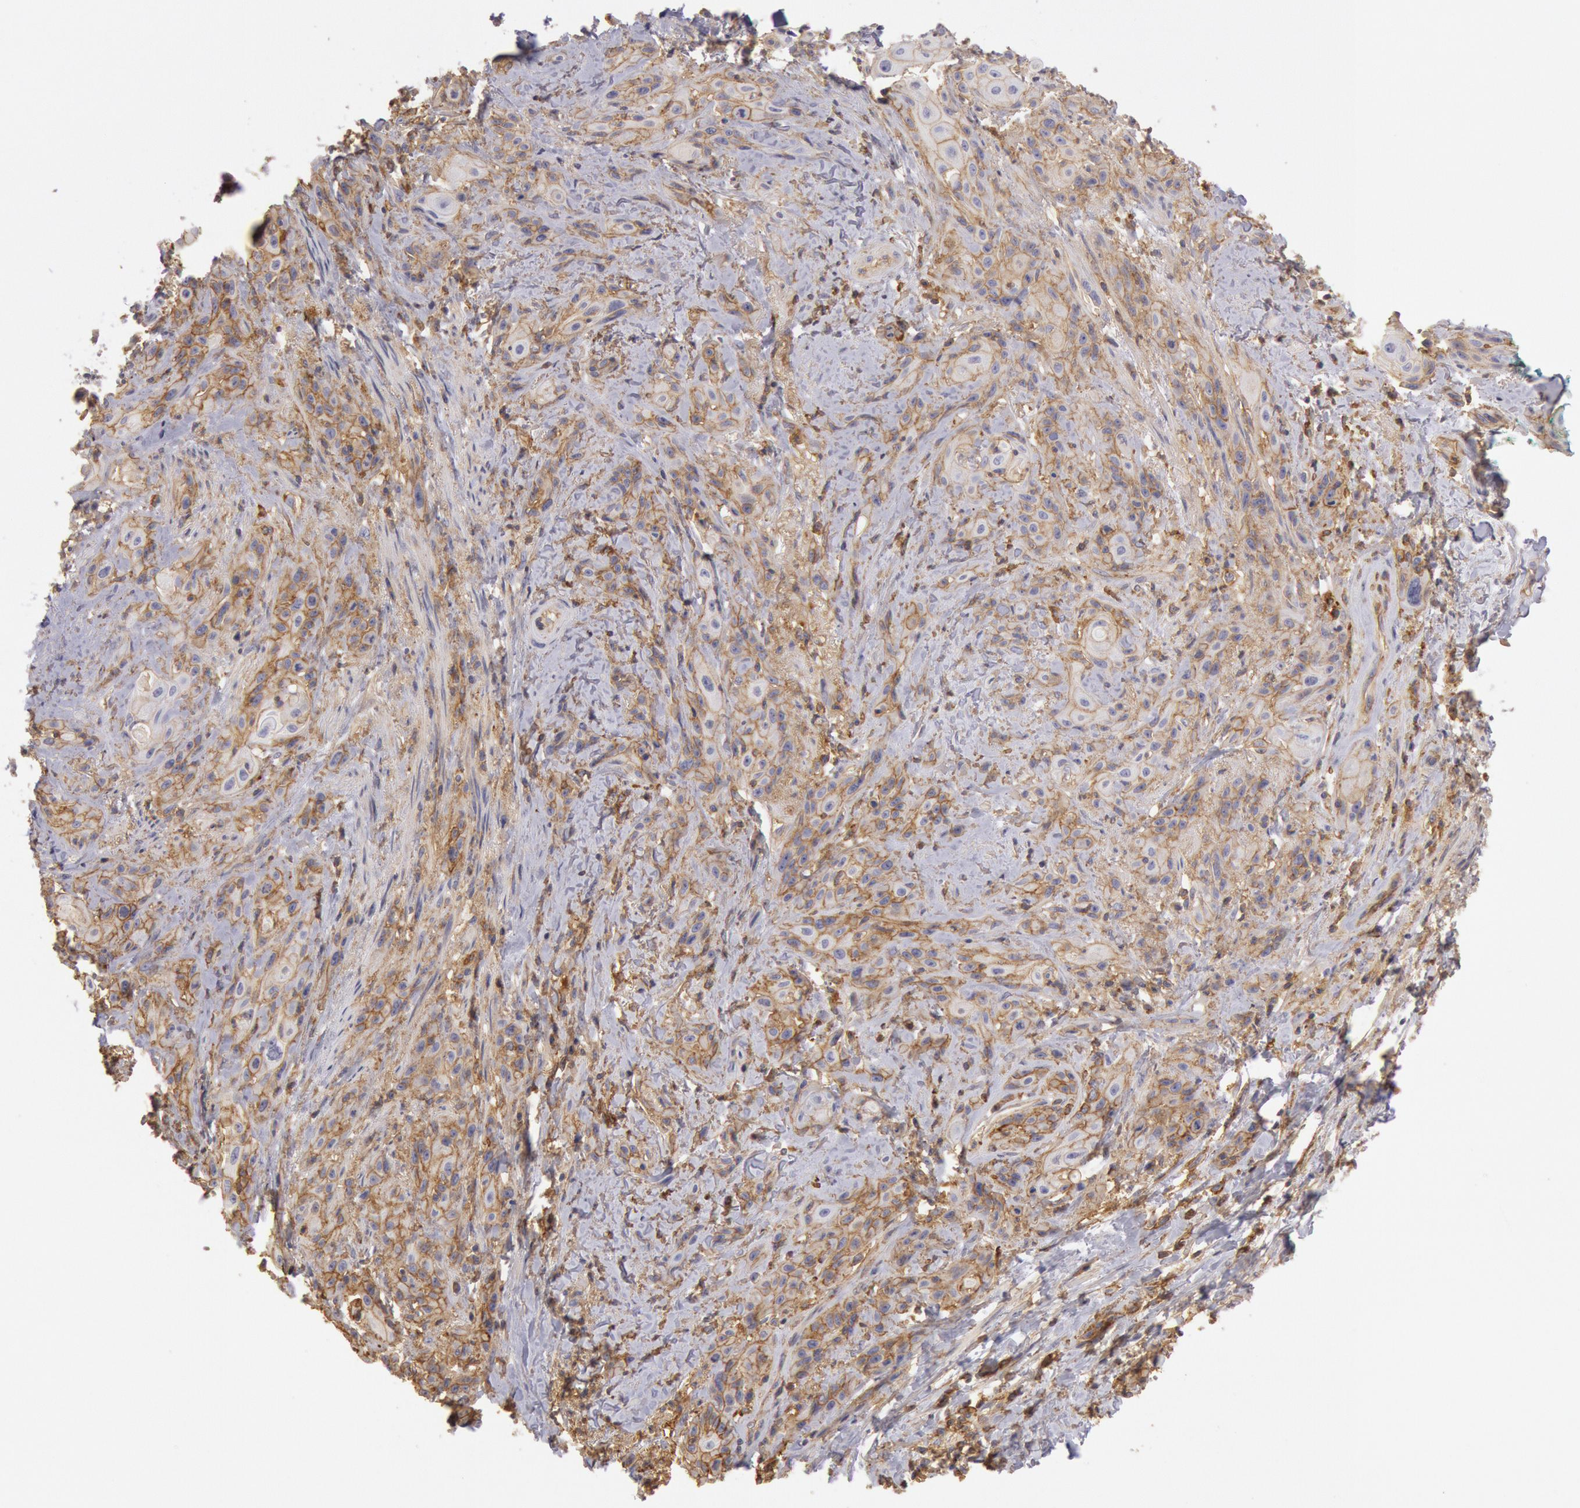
{"staining": {"intensity": "moderate", "quantity": ">75%", "location": "cytoplasmic/membranous"}, "tissue": "skin cancer", "cell_type": "Tumor cells", "image_type": "cancer", "snomed": [{"axis": "morphology", "description": "Squamous cell carcinoma, NOS"}, {"axis": "topography", "description": "Skin"}, {"axis": "topography", "description": "Anal"}], "caption": "DAB (3,3'-diaminobenzidine) immunohistochemical staining of skin cancer (squamous cell carcinoma) demonstrates moderate cytoplasmic/membranous protein staining in approximately >75% of tumor cells.", "gene": "SNAP23", "patient": {"sex": "male", "age": 64}}